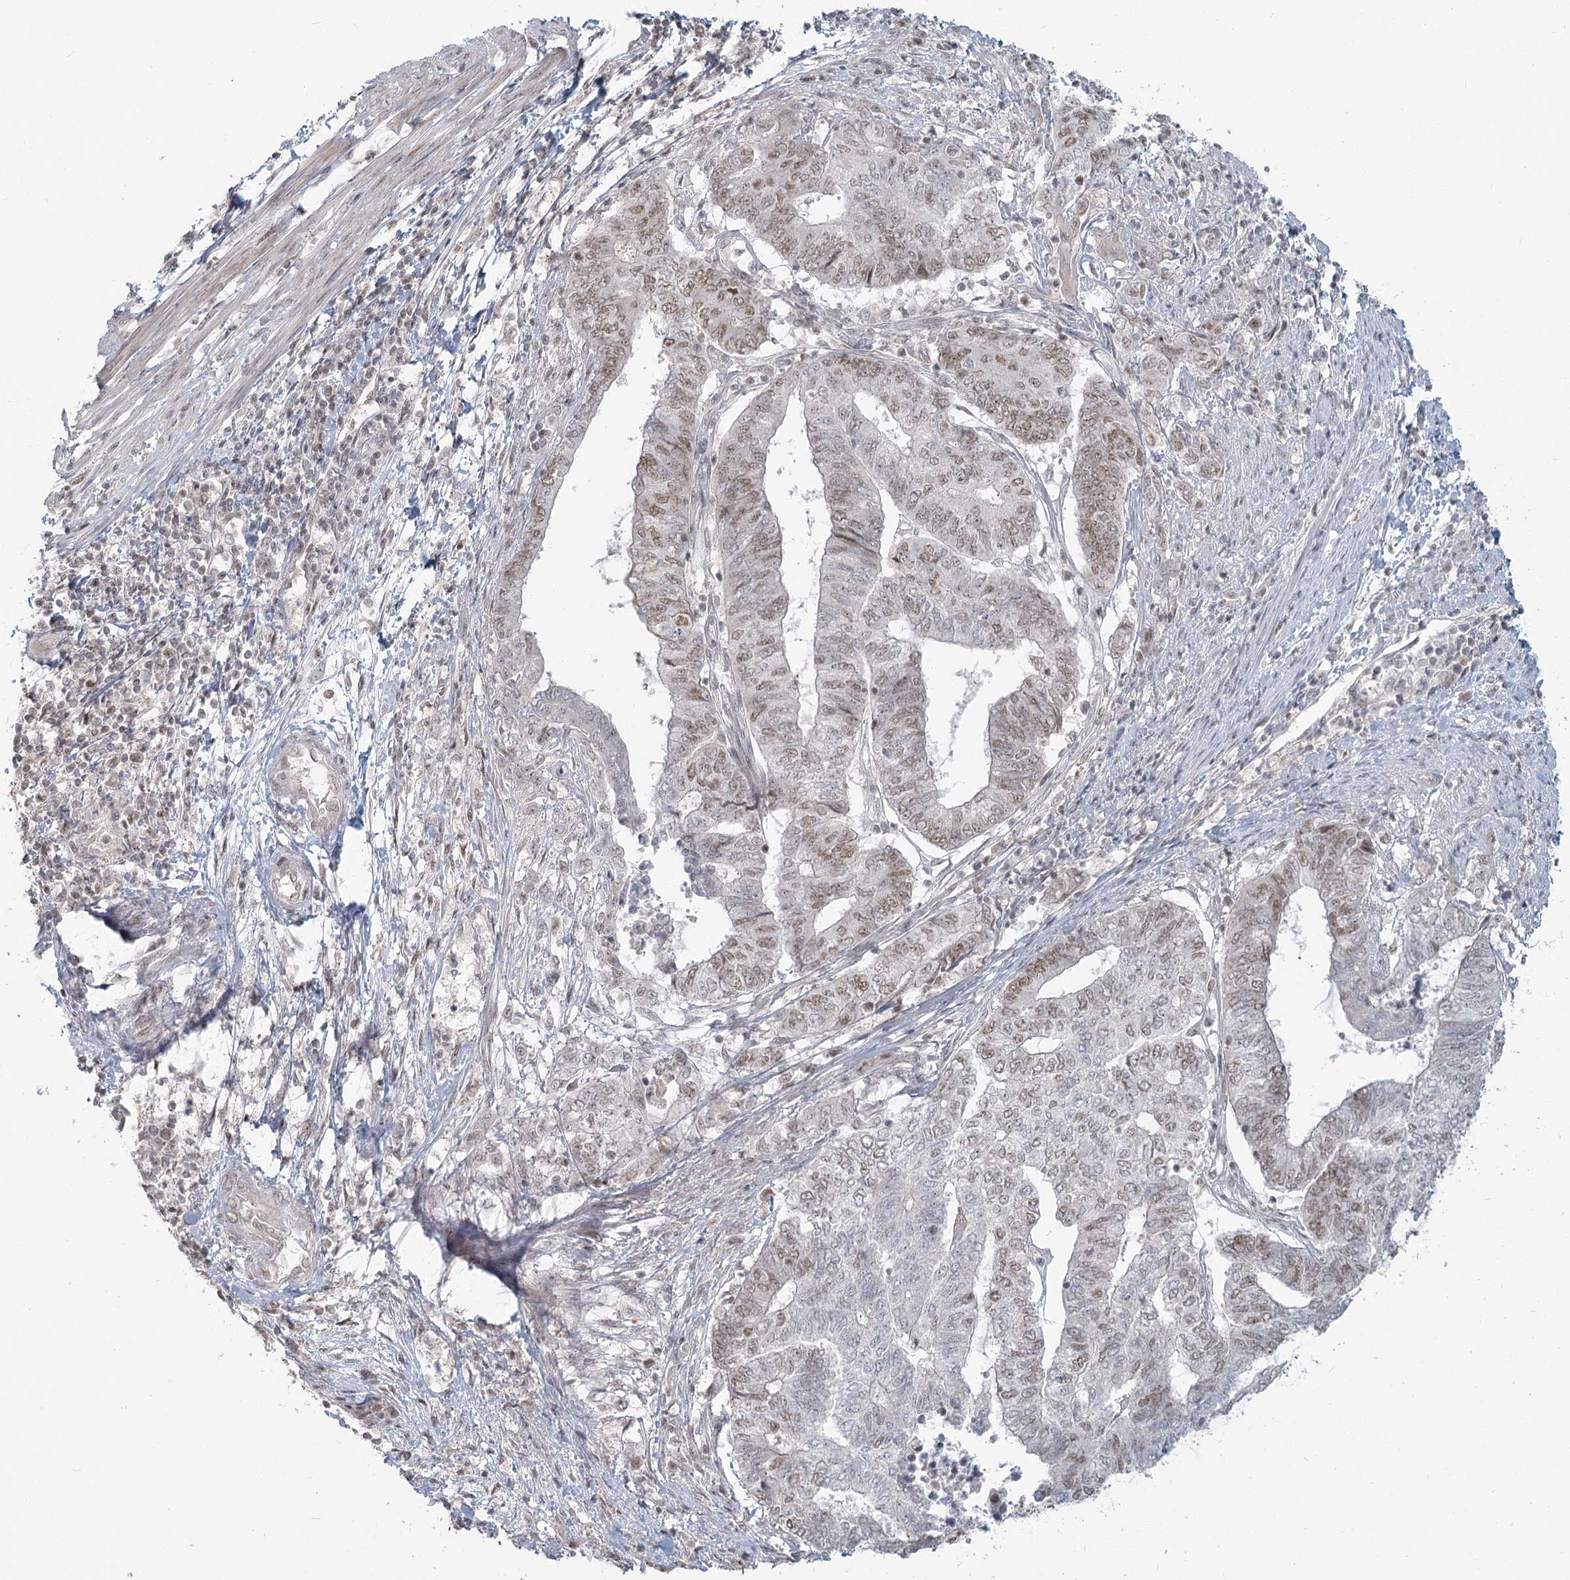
{"staining": {"intensity": "moderate", "quantity": "25%-75%", "location": "nuclear"}, "tissue": "endometrial cancer", "cell_type": "Tumor cells", "image_type": "cancer", "snomed": [{"axis": "morphology", "description": "Adenocarcinoma, NOS"}, {"axis": "topography", "description": "Uterus"}, {"axis": "topography", "description": "Endometrium"}], "caption": "Protein staining demonstrates moderate nuclear staining in about 25%-75% of tumor cells in adenocarcinoma (endometrial).", "gene": "R3HCC1L", "patient": {"sex": "female", "age": 70}}